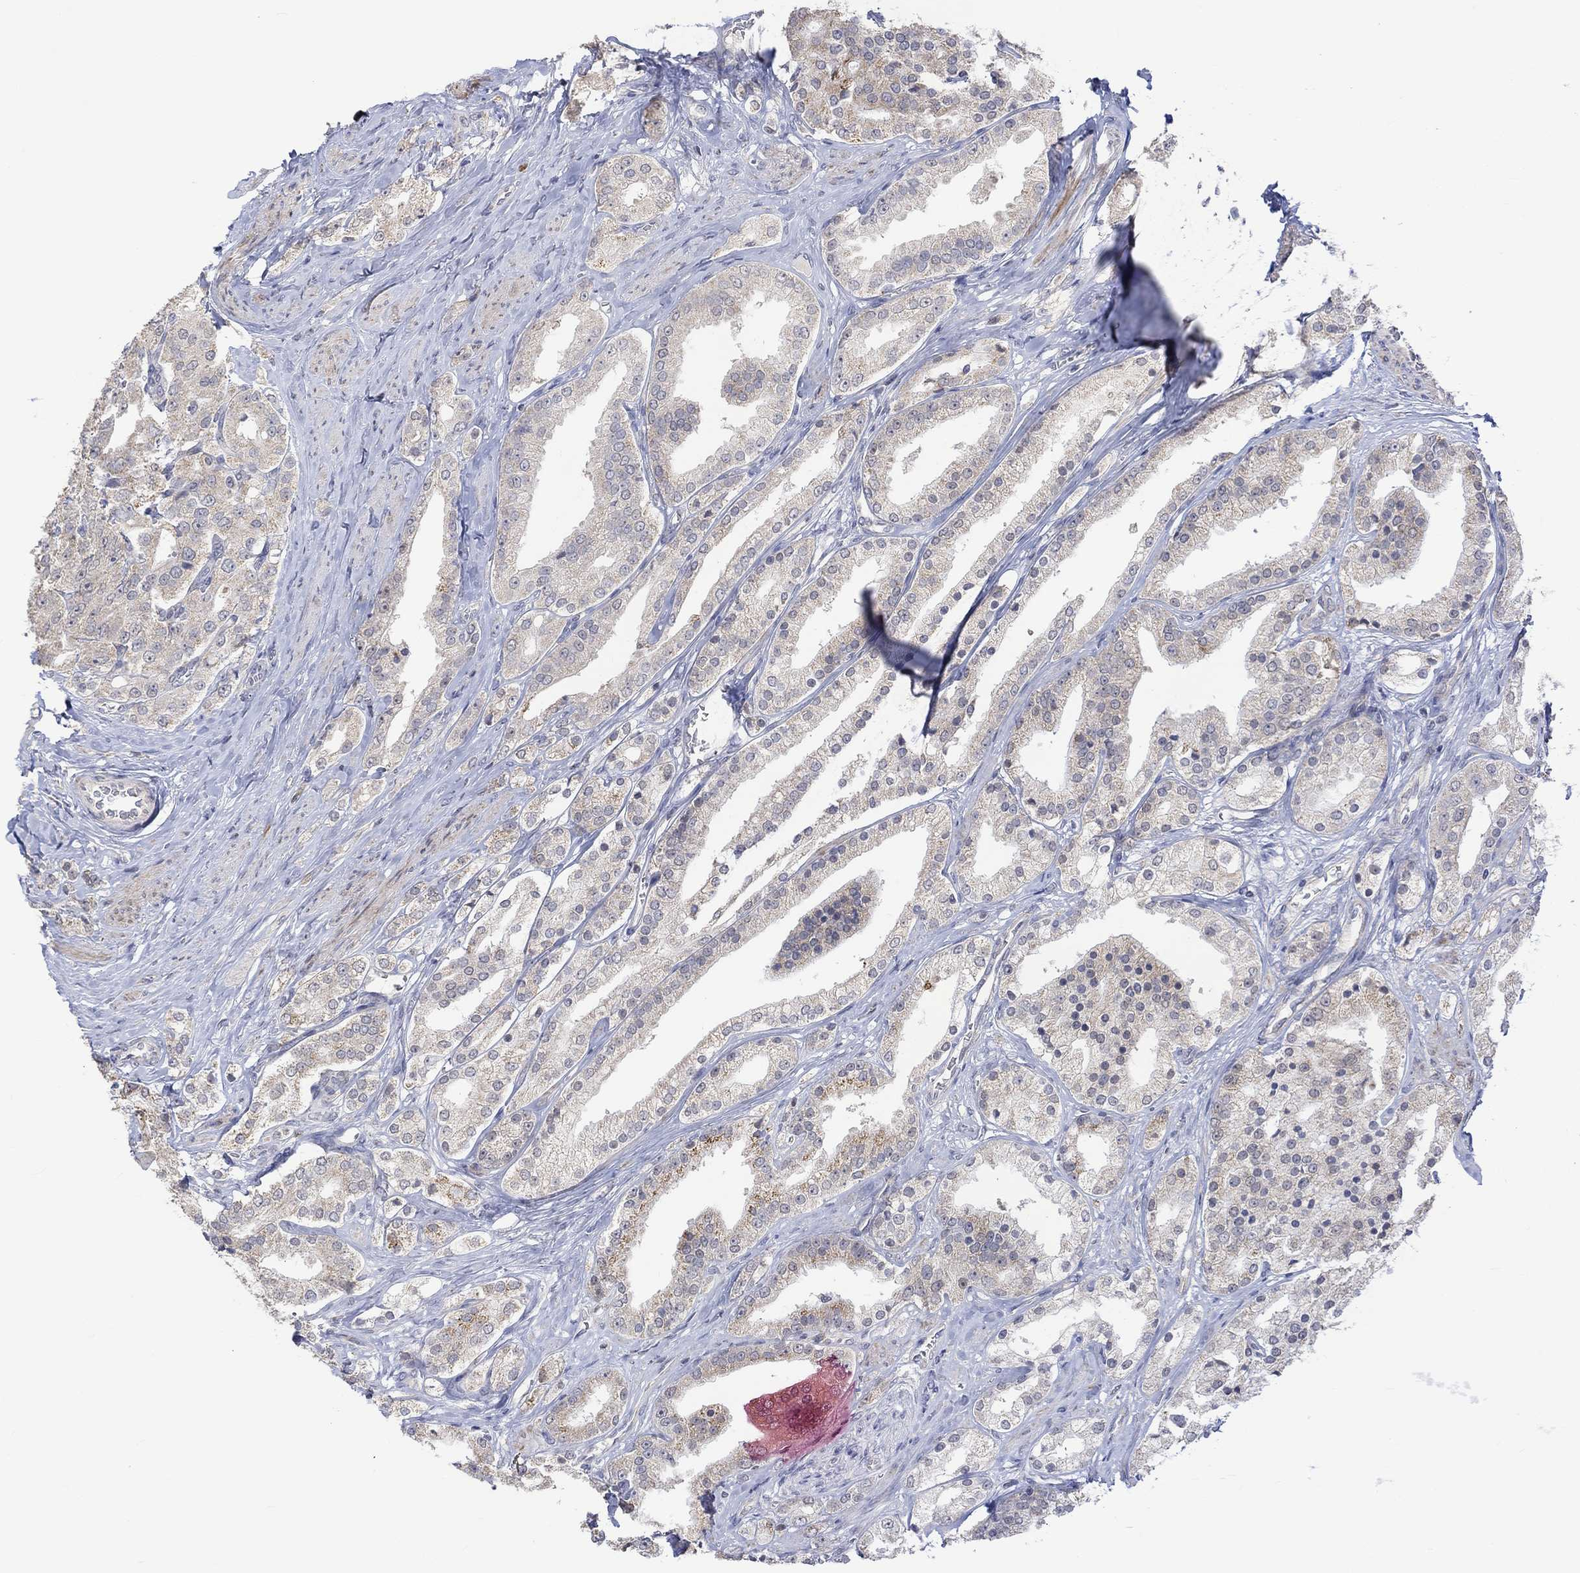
{"staining": {"intensity": "weak", "quantity": "<25%", "location": "cytoplasmic/membranous"}, "tissue": "prostate cancer", "cell_type": "Tumor cells", "image_type": "cancer", "snomed": [{"axis": "morphology", "description": "Adenocarcinoma, NOS"}, {"axis": "topography", "description": "Prostate and seminal vesicle, NOS"}, {"axis": "topography", "description": "Prostate"}], "caption": "Immunohistochemistry (IHC) of human adenocarcinoma (prostate) demonstrates no positivity in tumor cells.", "gene": "SLC48A1", "patient": {"sex": "male", "age": 67}}